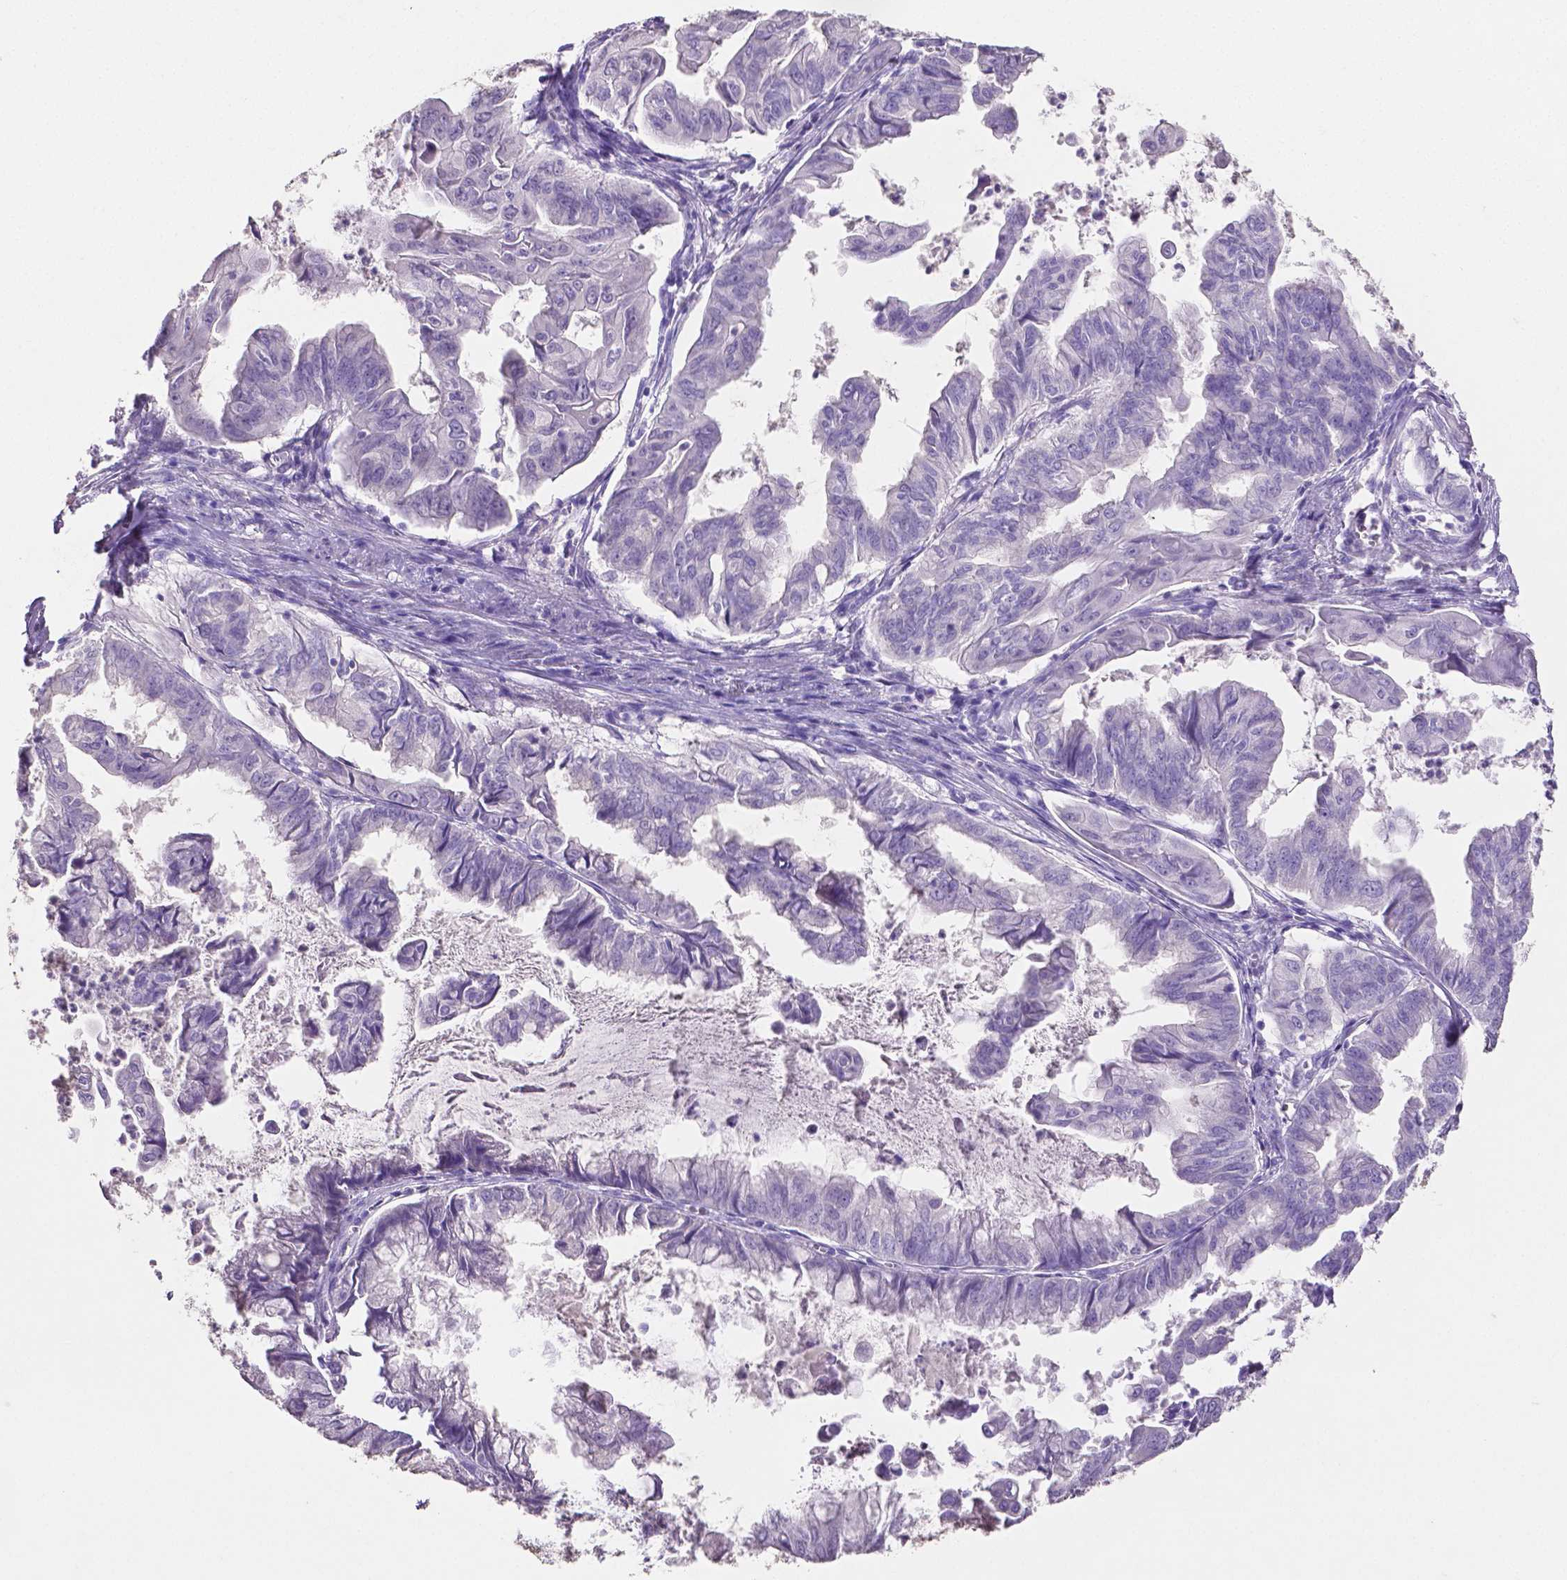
{"staining": {"intensity": "negative", "quantity": "none", "location": "none"}, "tissue": "stomach cancer", "cell_type": "Tumor cells", "image_type": "cancer", "snomed": [{"axis": "morphology", "description": "Adenocarcinoma, NOS"}, {"axis": "topography", "description": "Stomach, upper"}], "caption": "Tumor cells show no significant staining in stomach cancer.", "gene": "SLC22A2", "patient": {"sex": "male", "age": 80}}